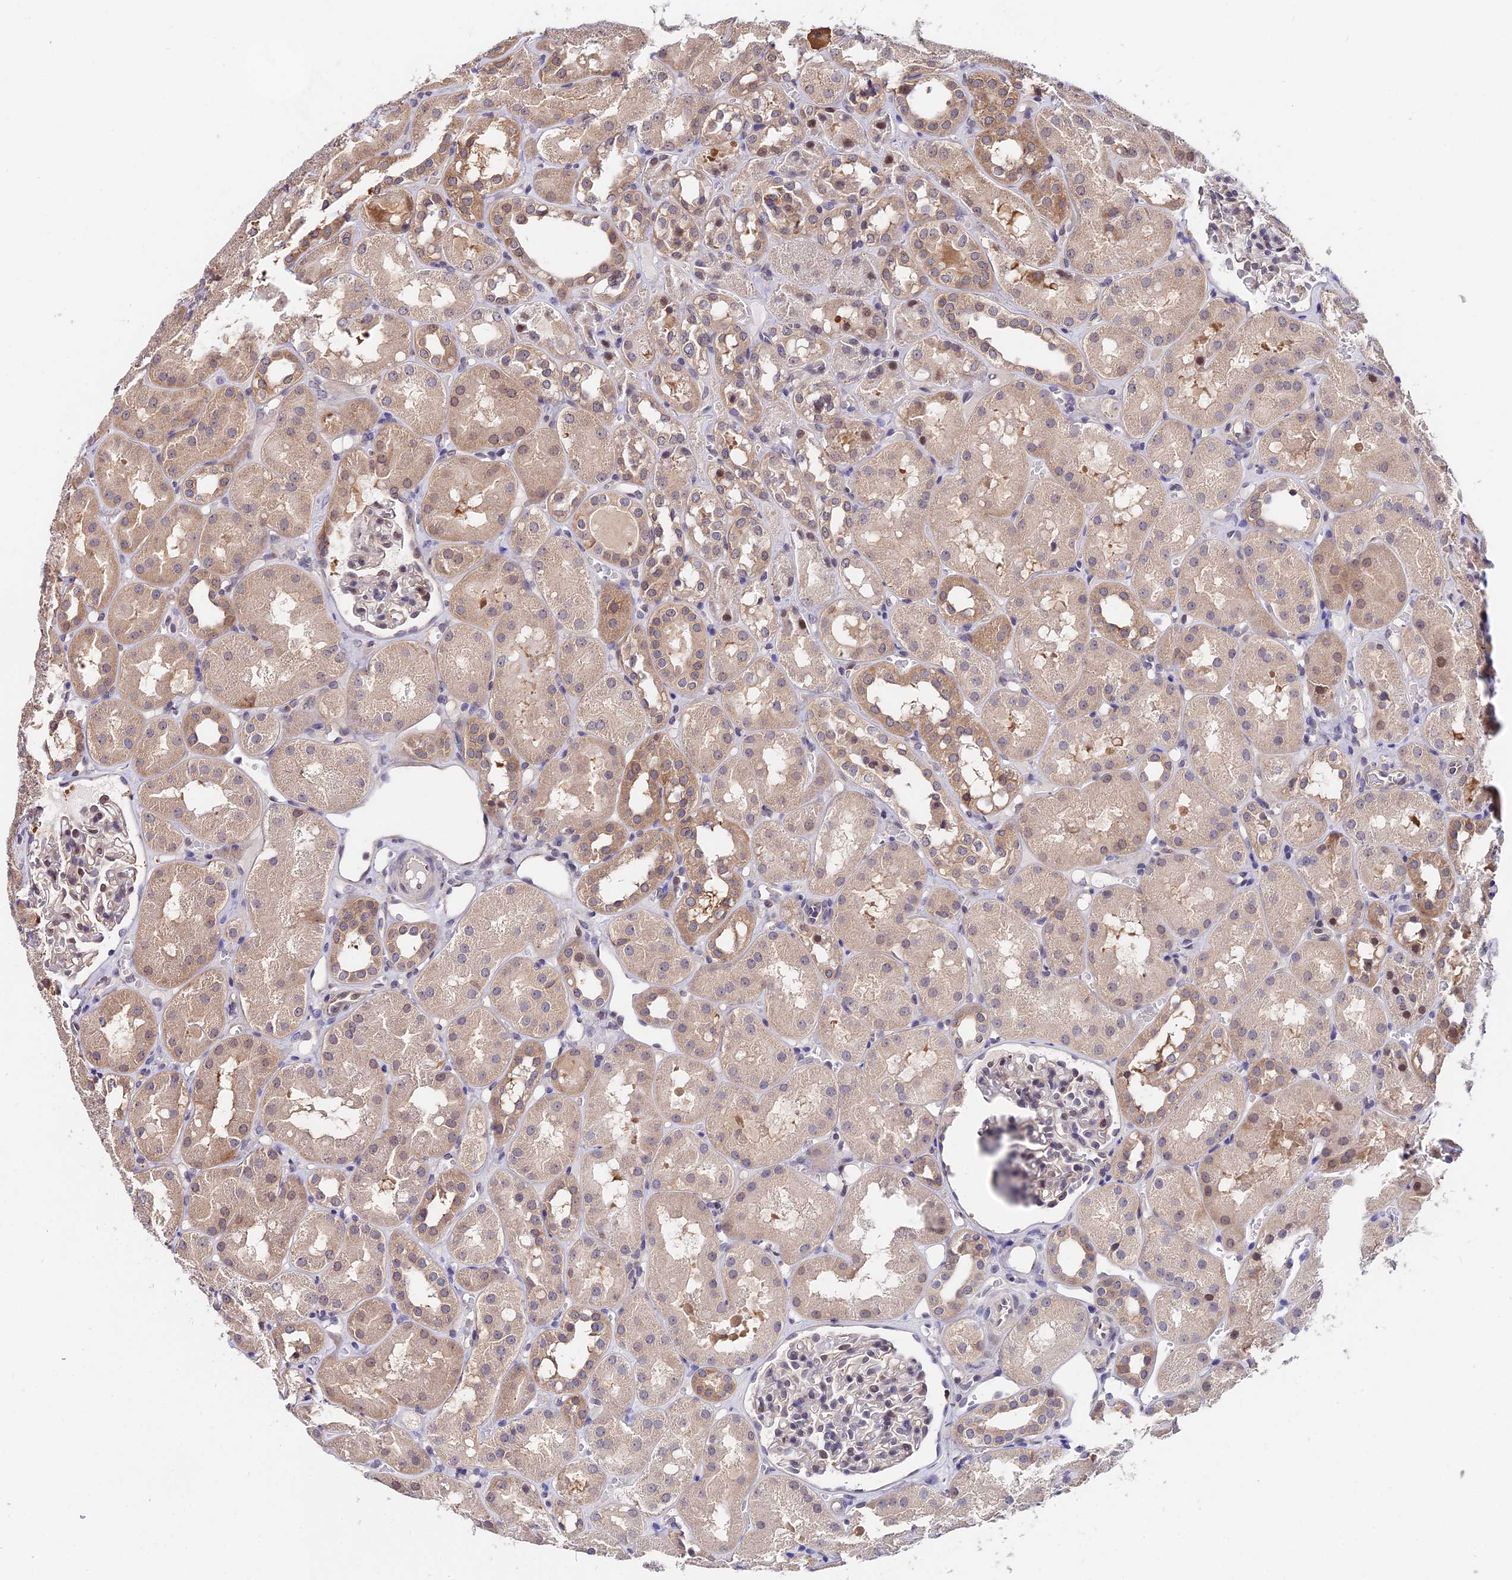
{"staining": {"intensity": "weak", "quantity": "<25%", "location": "nuclear"}, "tissue": "kidney", "cell_type": "Cells in glomeruli", "image_type": "normal", "snomed": [{"axis": "morphology", "description": "Normal tissue, NOS"}, {"axis": "topography", "description": "Kidney"}], "caption": "The IHC image has no significant staining in cells in glomeruli of kidney. The staining was performed using DAB to visualize the protein expression in brown, while the nuclei were stained in blue with hematoxylin (Magnification: 20x).", "gene": "INPP4A", "patient": {"sex": "male", "age": 16}}